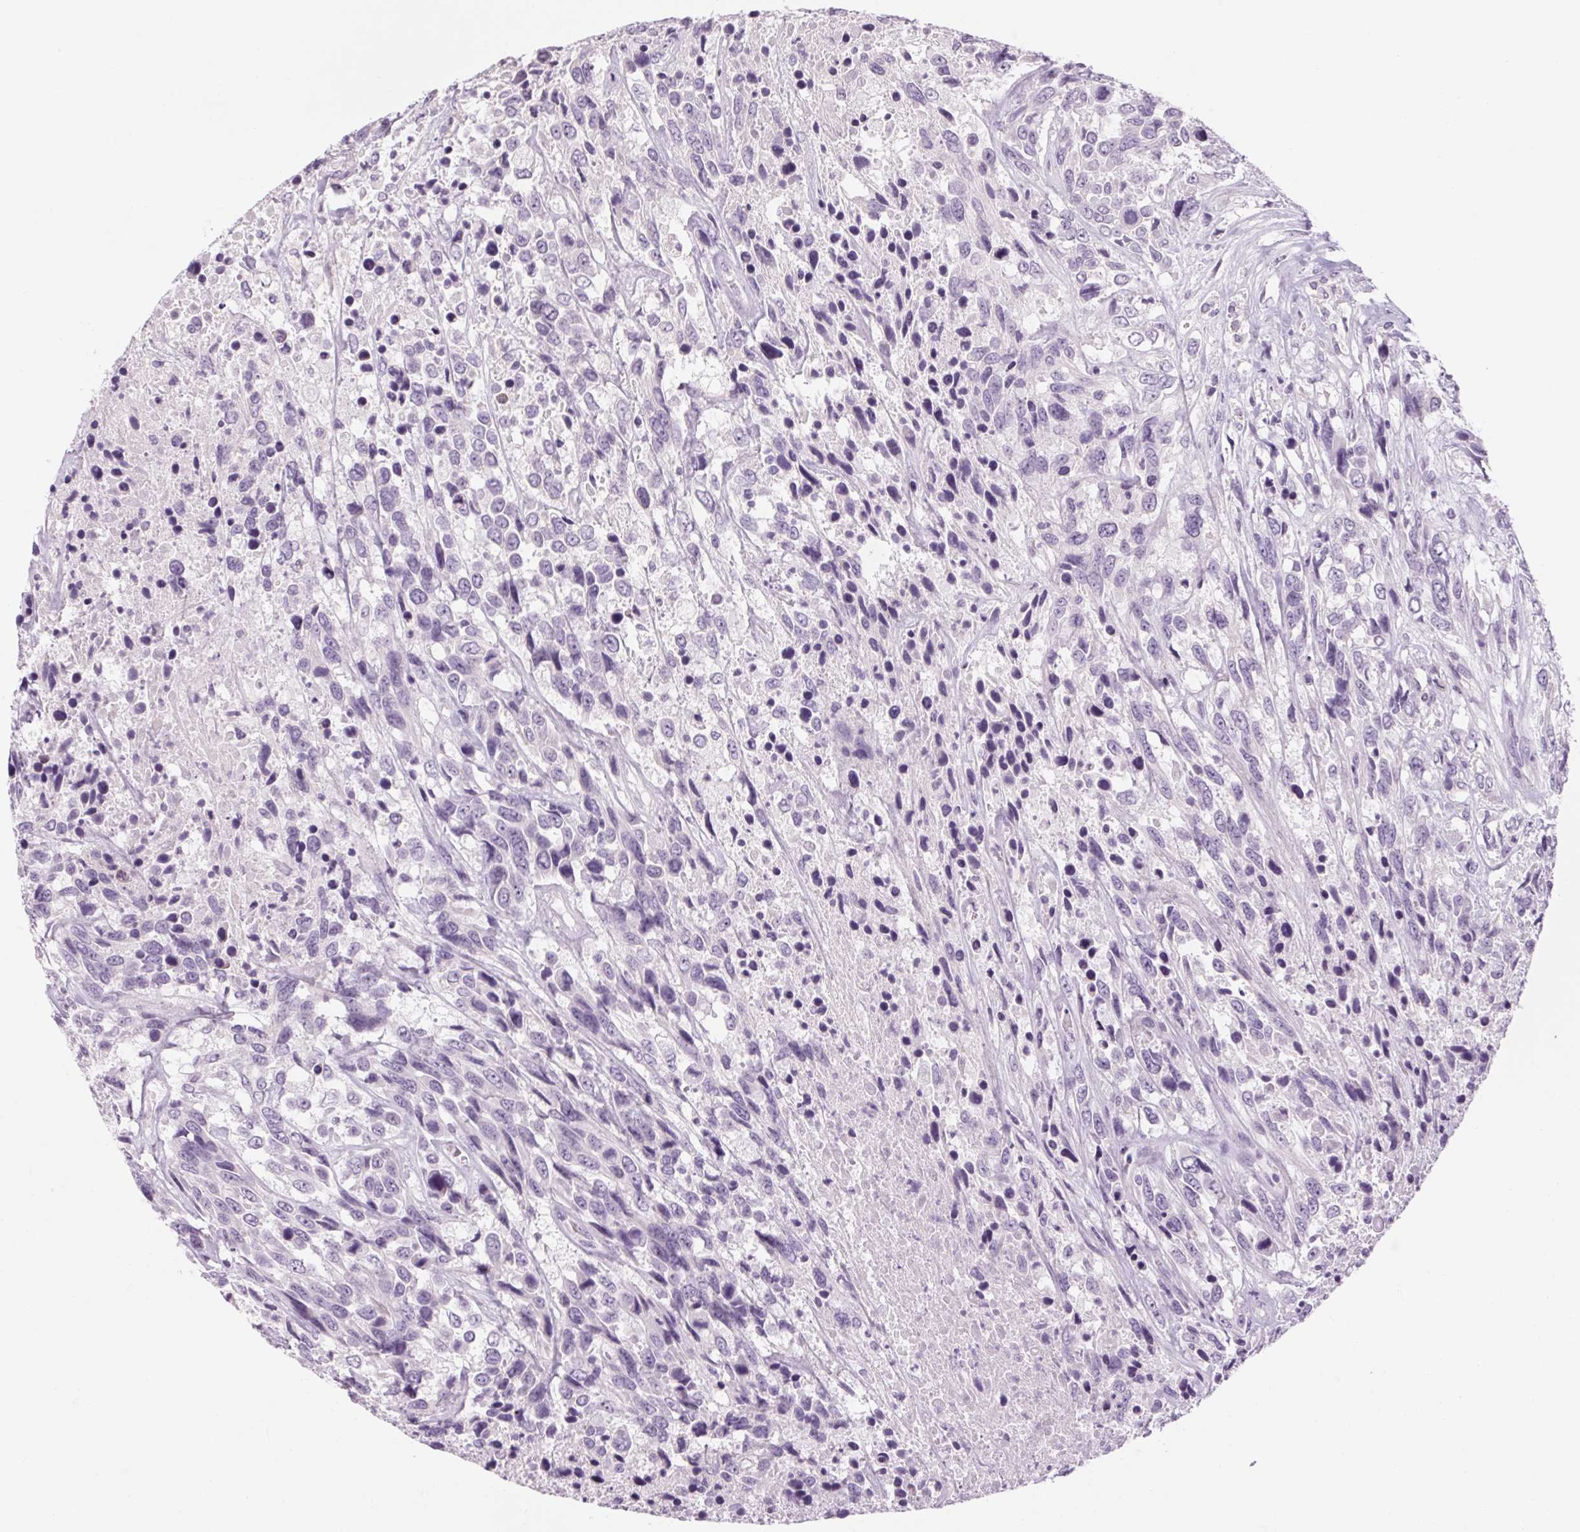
{"staining": {"intensity": "negative", "quantity": "none", "location": "none"}, "tissue": "urothelial cancer", "cell_type": "Tumor cells", "image_type": "cancer", "snomed": [{"axis": "morphology", "description": "Urothelial carcinoma, High grade"}, {"axis": "topography", "description": "Urinary bladder"}], "caption": "Urothelial cancer was stained to show a protein in brown. There is no significant staining in tumor cells. The staining is performed using DAB (3,3'-diaminobenzidine) brown chromogen with nuclei counter-stained in using hematoxylin.", "gene": "RPTN", "patient": {"sex": "female", "age": 70}}